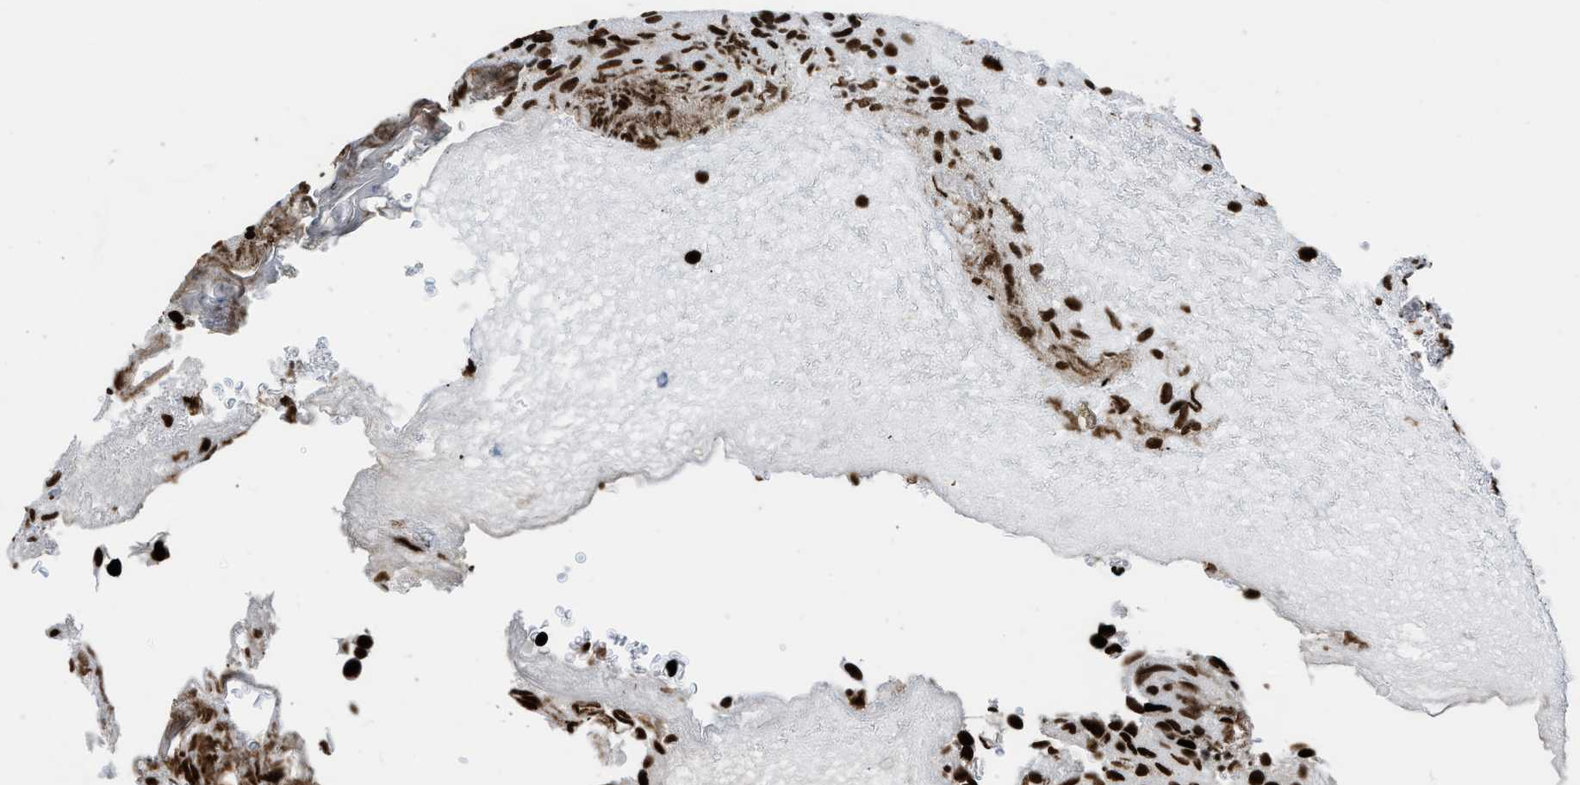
{"staining": {"intensity": "strong", "quantity": ">75%", "location": "nuclear"}, "tissue": "urothelial cancer", "cell_type": "Tumor cells", "image_type": "cancer", "snomed": [{"axis": "morphology", "description": "Urothelial carcinoma, Low grade"}, {"axis": "topography", "description": "Urinary bladder"}], "caption": "Urothelial carcinoma (low-grade) was stained to show a protein in brown. There is high levels of strong nuclear positivity in approximately >75% of tumor cells.", "gene": "HNRNPM", "patient": {"sex": "male", "age": 78}}